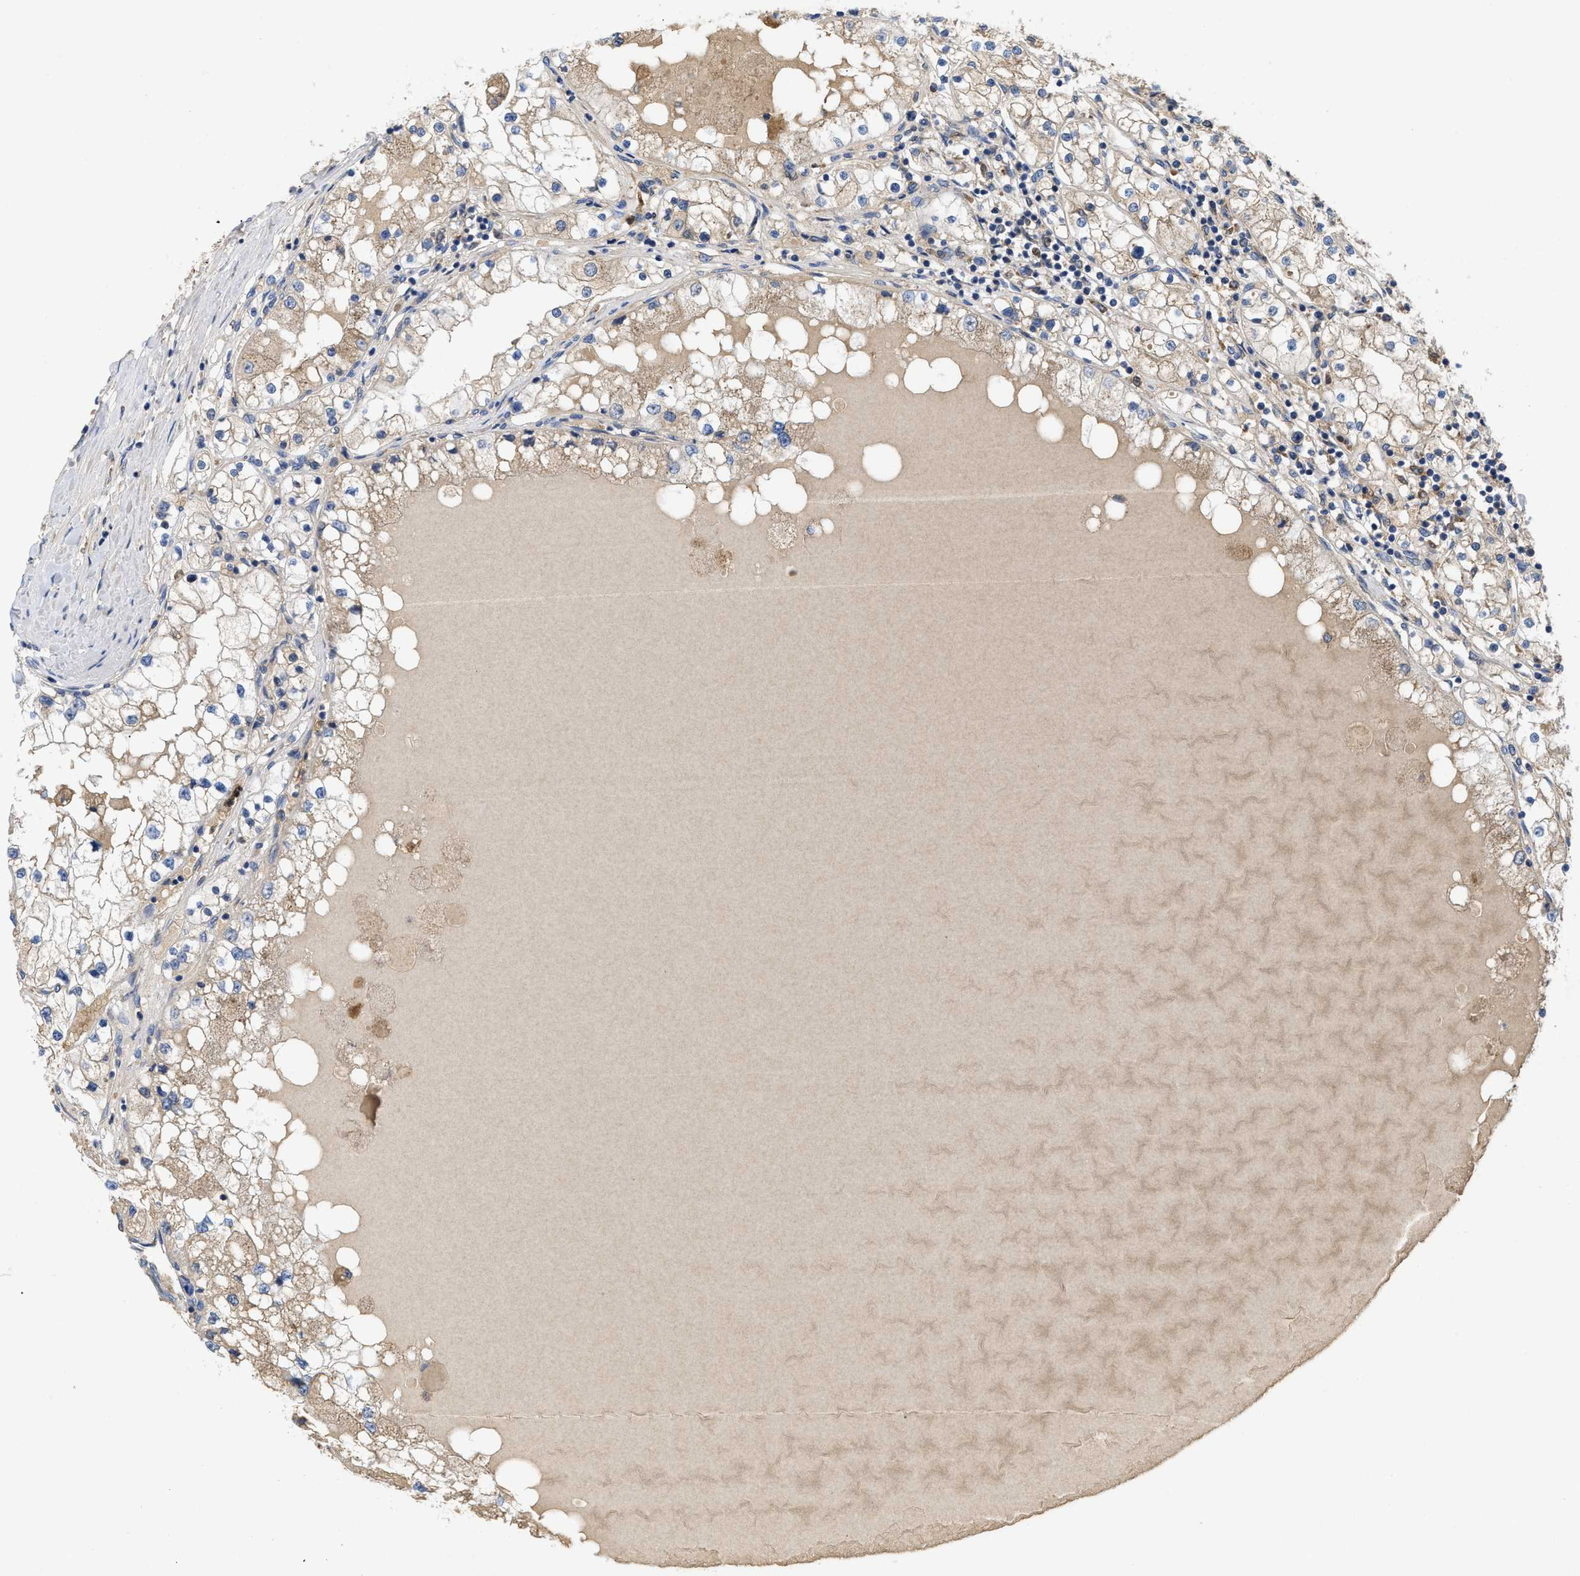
{"staining": {"intensity": "weak", "quantity": "25%-75%", "location": "cytoplasmic/membranous"}, "tissue": "renal cancer", "cell_type": "Tumor cells", "image_type": "cancer", "snomed": [{"axis": "morphology", "description": "Adenocarcinoma, NOS"}, {"axis": "topography", "description": "Kidney"}], "caption": "Weak cytoplasmic/membranous protein positivity is seen in approximately 25%-75% of tumor cells in renal cancer.", "gene": "RNF216", "patient": {"sex": "male", "age": 68}}